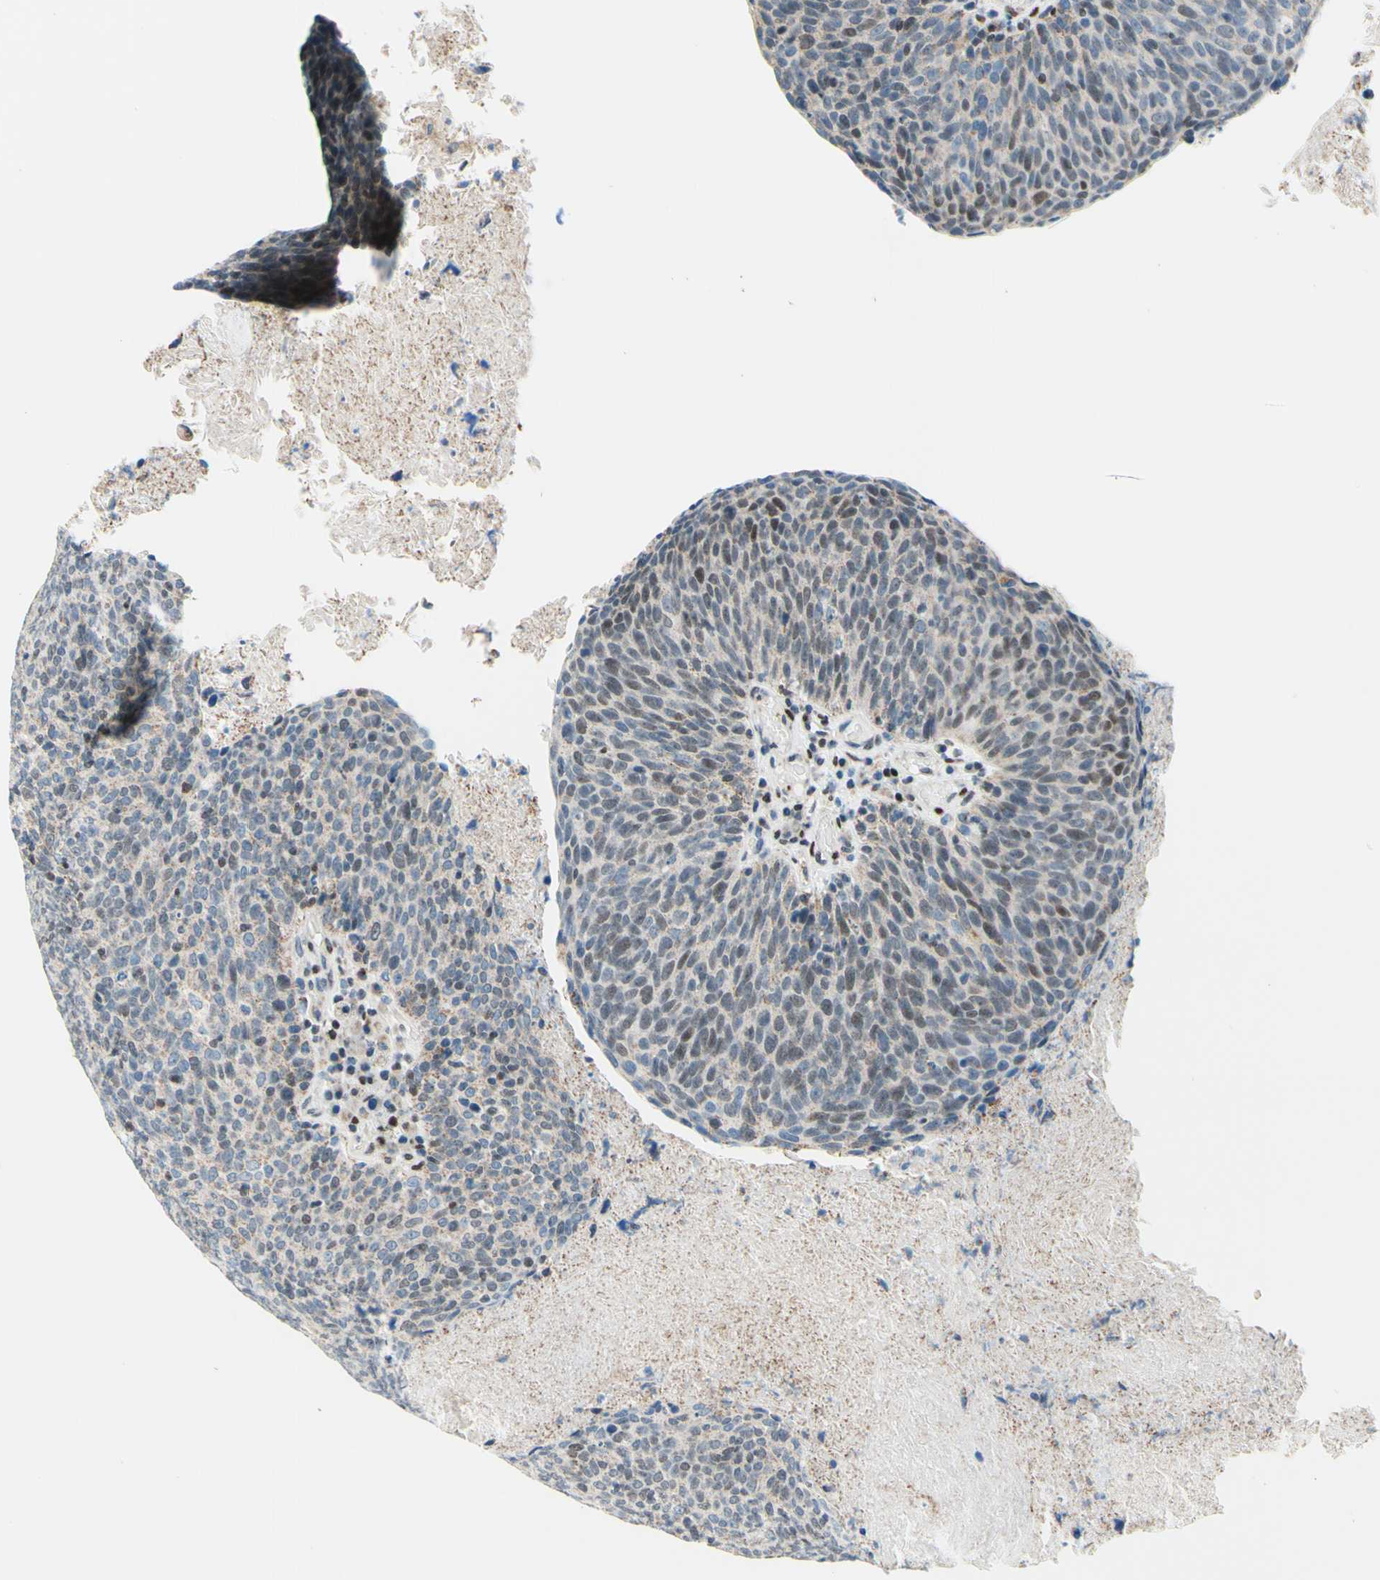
{"staining": {"intensity": "weak", "quantity": "25%-75%", "location": "cytoplasmic/membranous,nuclear"}, "tissue": "head and neck cancer", "cell_type": "Tumor cells", "image_type": "cancer", "snomed": [{"axis": "morphology", "description": "Squamous cell carcinoma, NOS"}, {"axis": "morphology", "description": "Squamous cell carcinoma, metastatic, NOS"}, {"axis": "topography", "description": "Lymph node"}, {"axis": "topography", "description": "Head-Neck"}], "caption": "Immunohistochemistry (DAB) staining of head and neck squamous cell carcinoma displays weak cytoplasmic/membranous and nuclear protein expression in approximately 25%-75% of tumor cells. The protein of interest is shown in brown color, while the nuclei are stained blue.", "gene": "CBX7", "patient": {"sex": "male", "age": 62}}